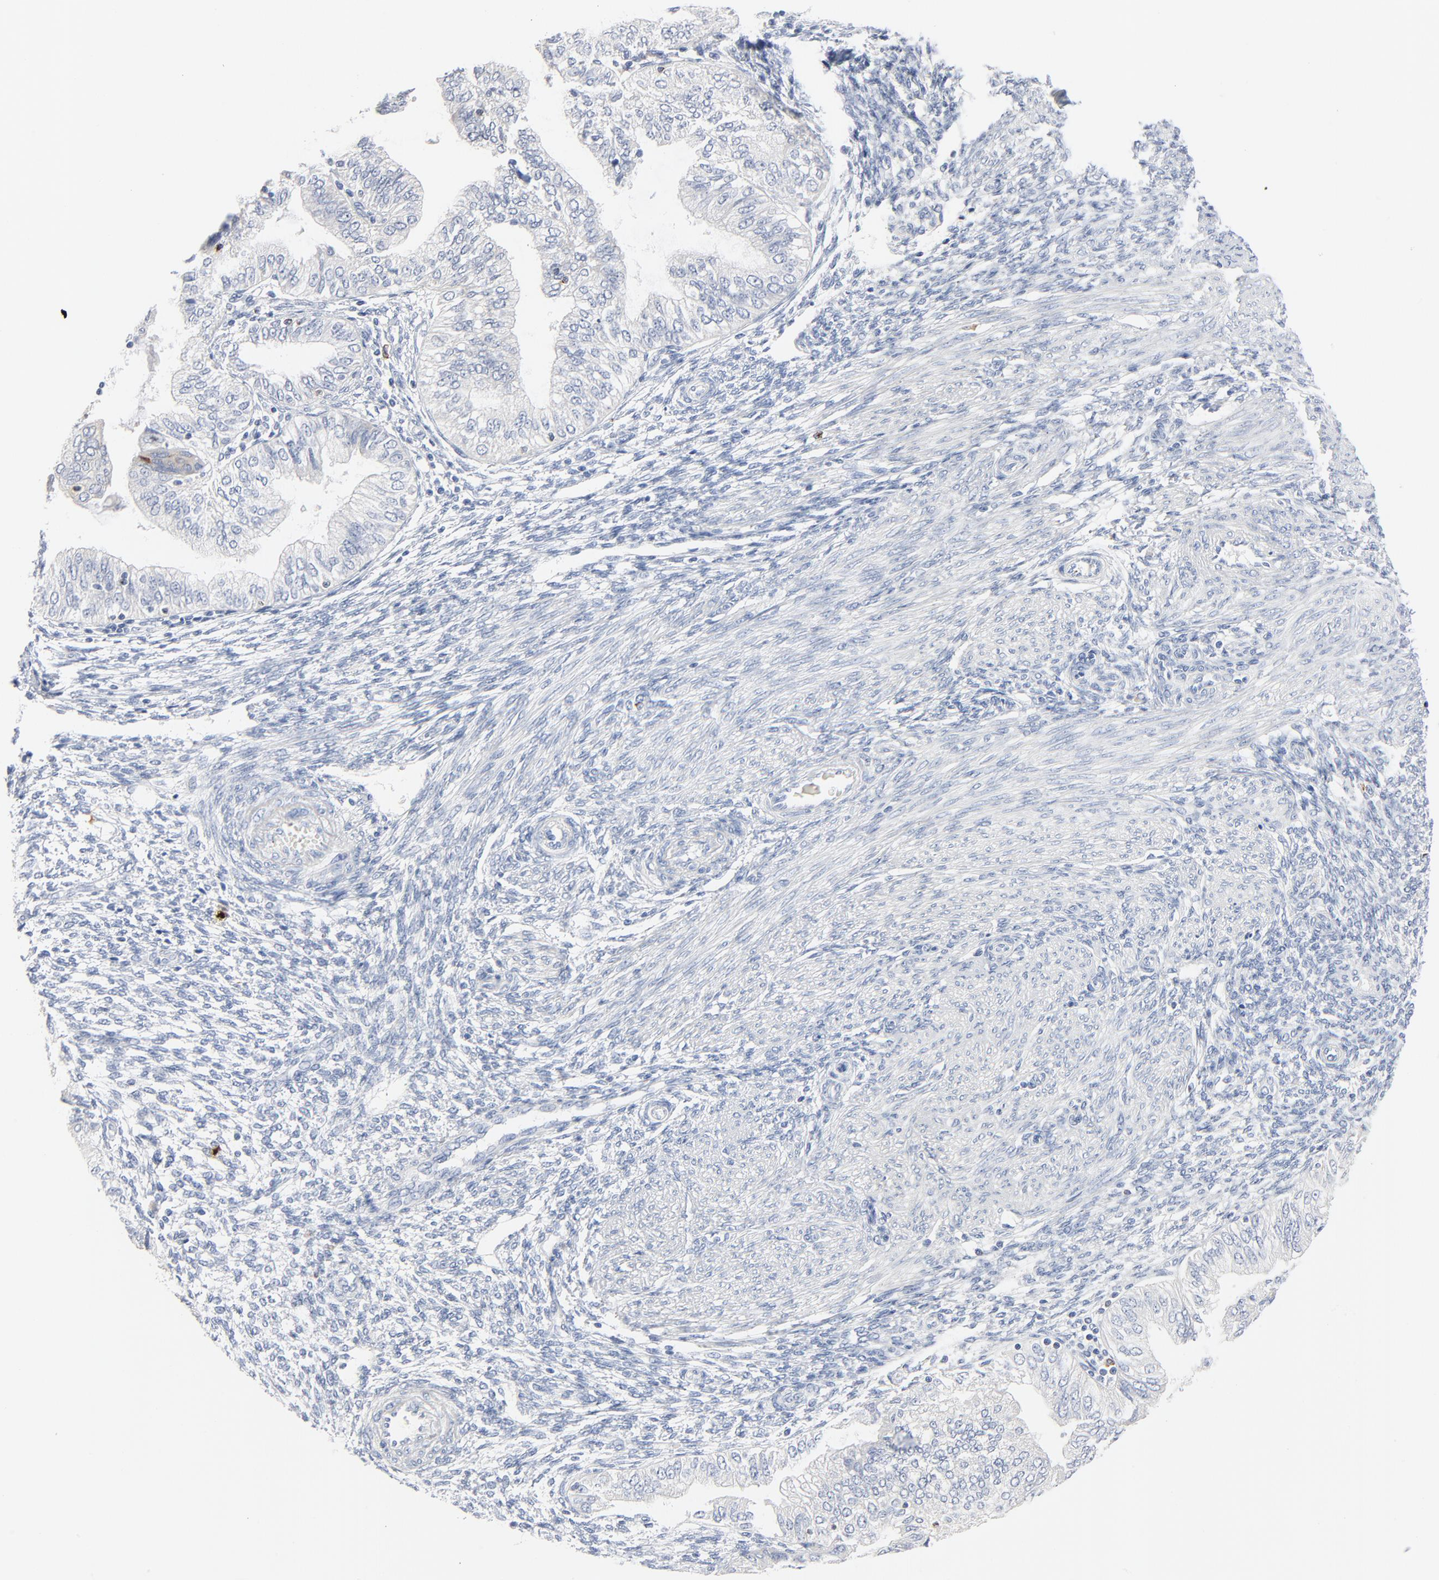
{"staining": {"intensity": "negative", "quantity": "none", "location": "none"}, "tissue": "endometrial cancer", "cell_type": "Tumor cells", "image_type": "cancer", "snomed": [{"axis": "morphology", "description": "Adenocarcinoma, NOS"}, {"axis": "topography", "description": "Endometrium"}], "caption": "The immunohistochemistry (IHC) micrograph has no significant positivity in tumor cells of endometrial cancer tissue.", "gene": "GZMB", "patient": {"sex": "female", "age": 51}}